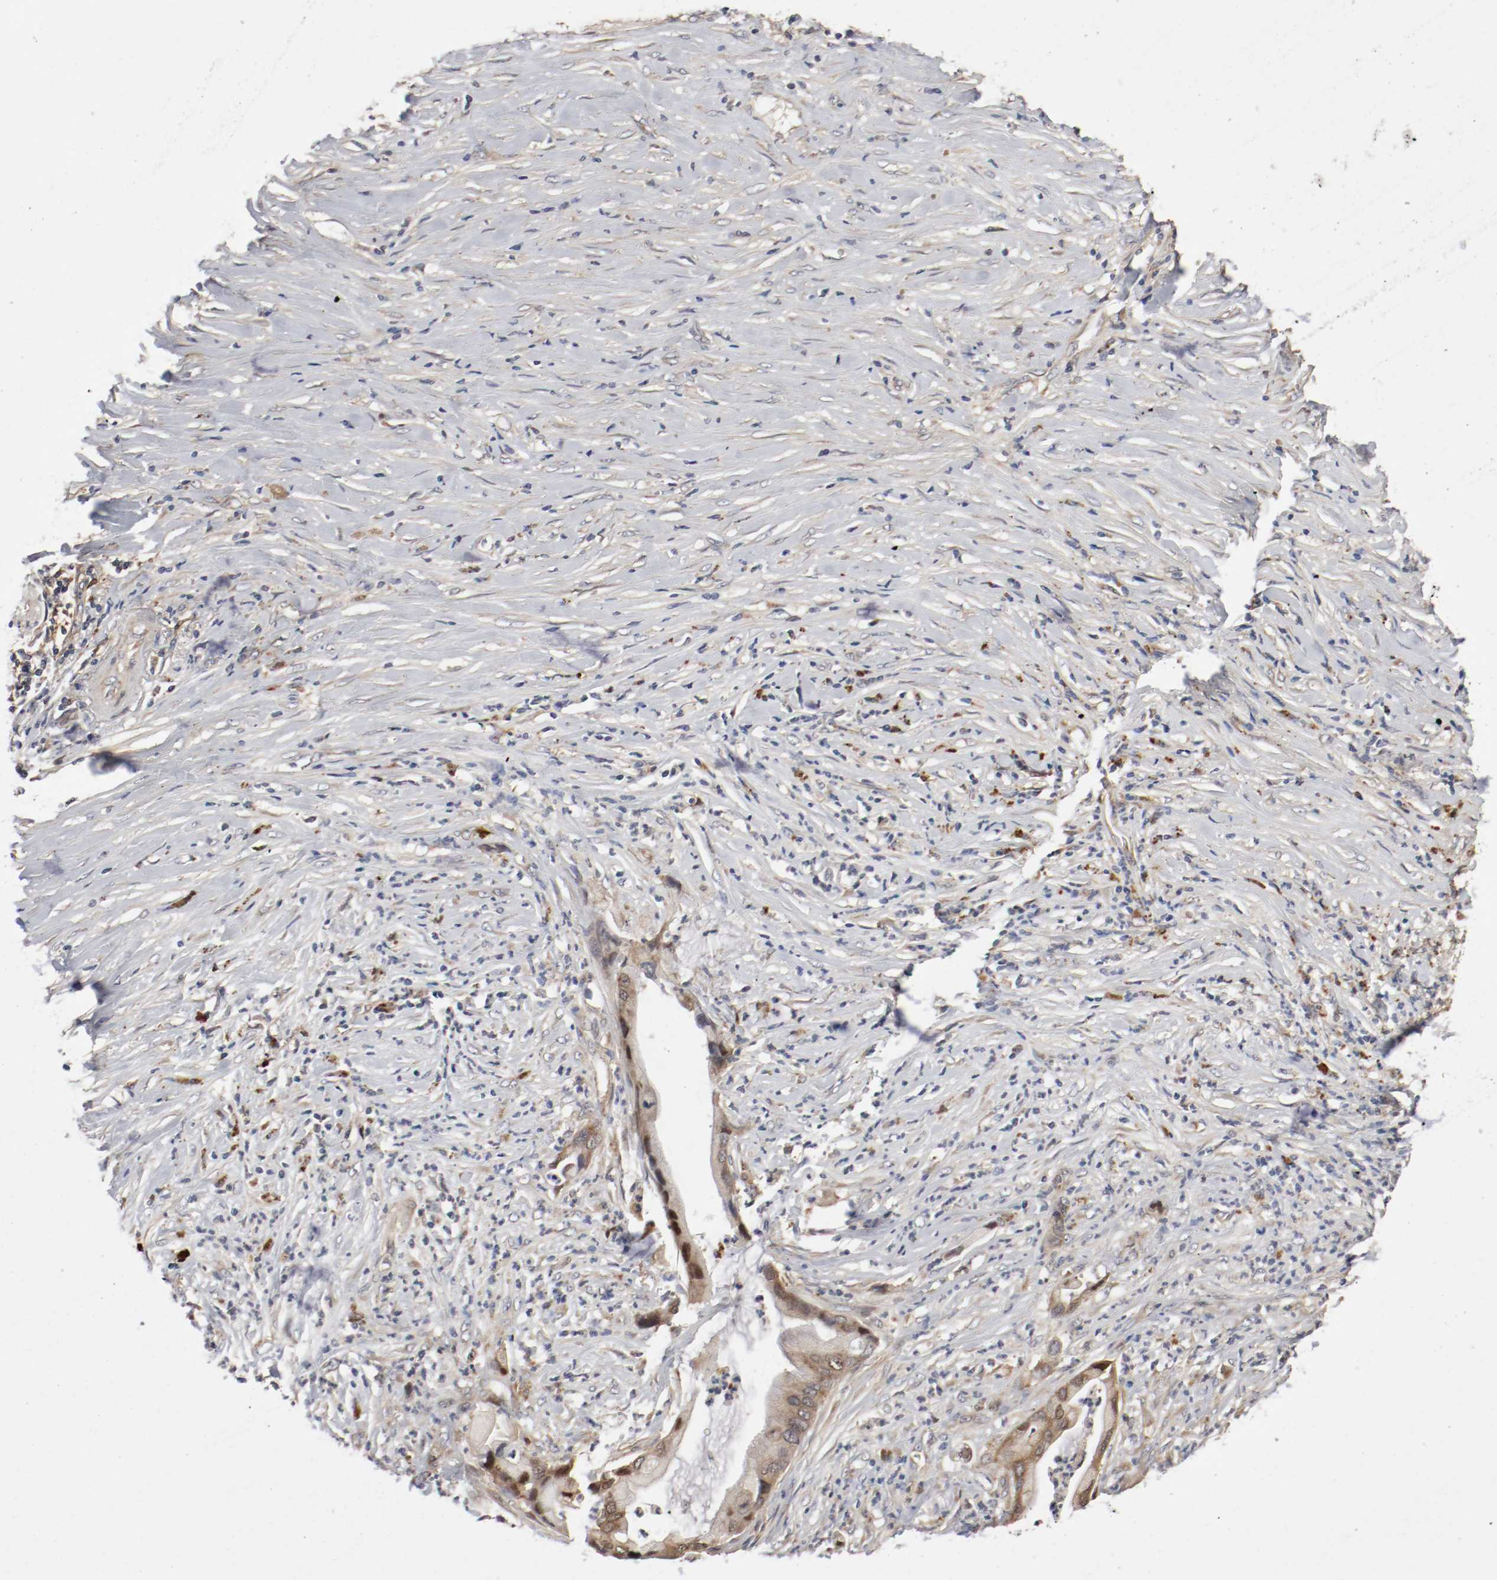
{"staining": {"intensity": "weak", "quantity": ">75%", "location": "cytoplasmic/membranous"}, "tissue": "pancreatic cancer", "cell_type": "Tumor cells", "image_type": "cancer", "snomed": [{"axis": "morphology", "description": "Adenocarcinoma, NOS"}, {"axis": "topography", "description": "Pancreas"}], "caption": "A photomicrograph of pancreatic cancer stained for a protein shows weak cytoplasmic/membranous brown staining in tumor cells.", "gene": "REN", "patient": {"sex": "female", "age": 59}}